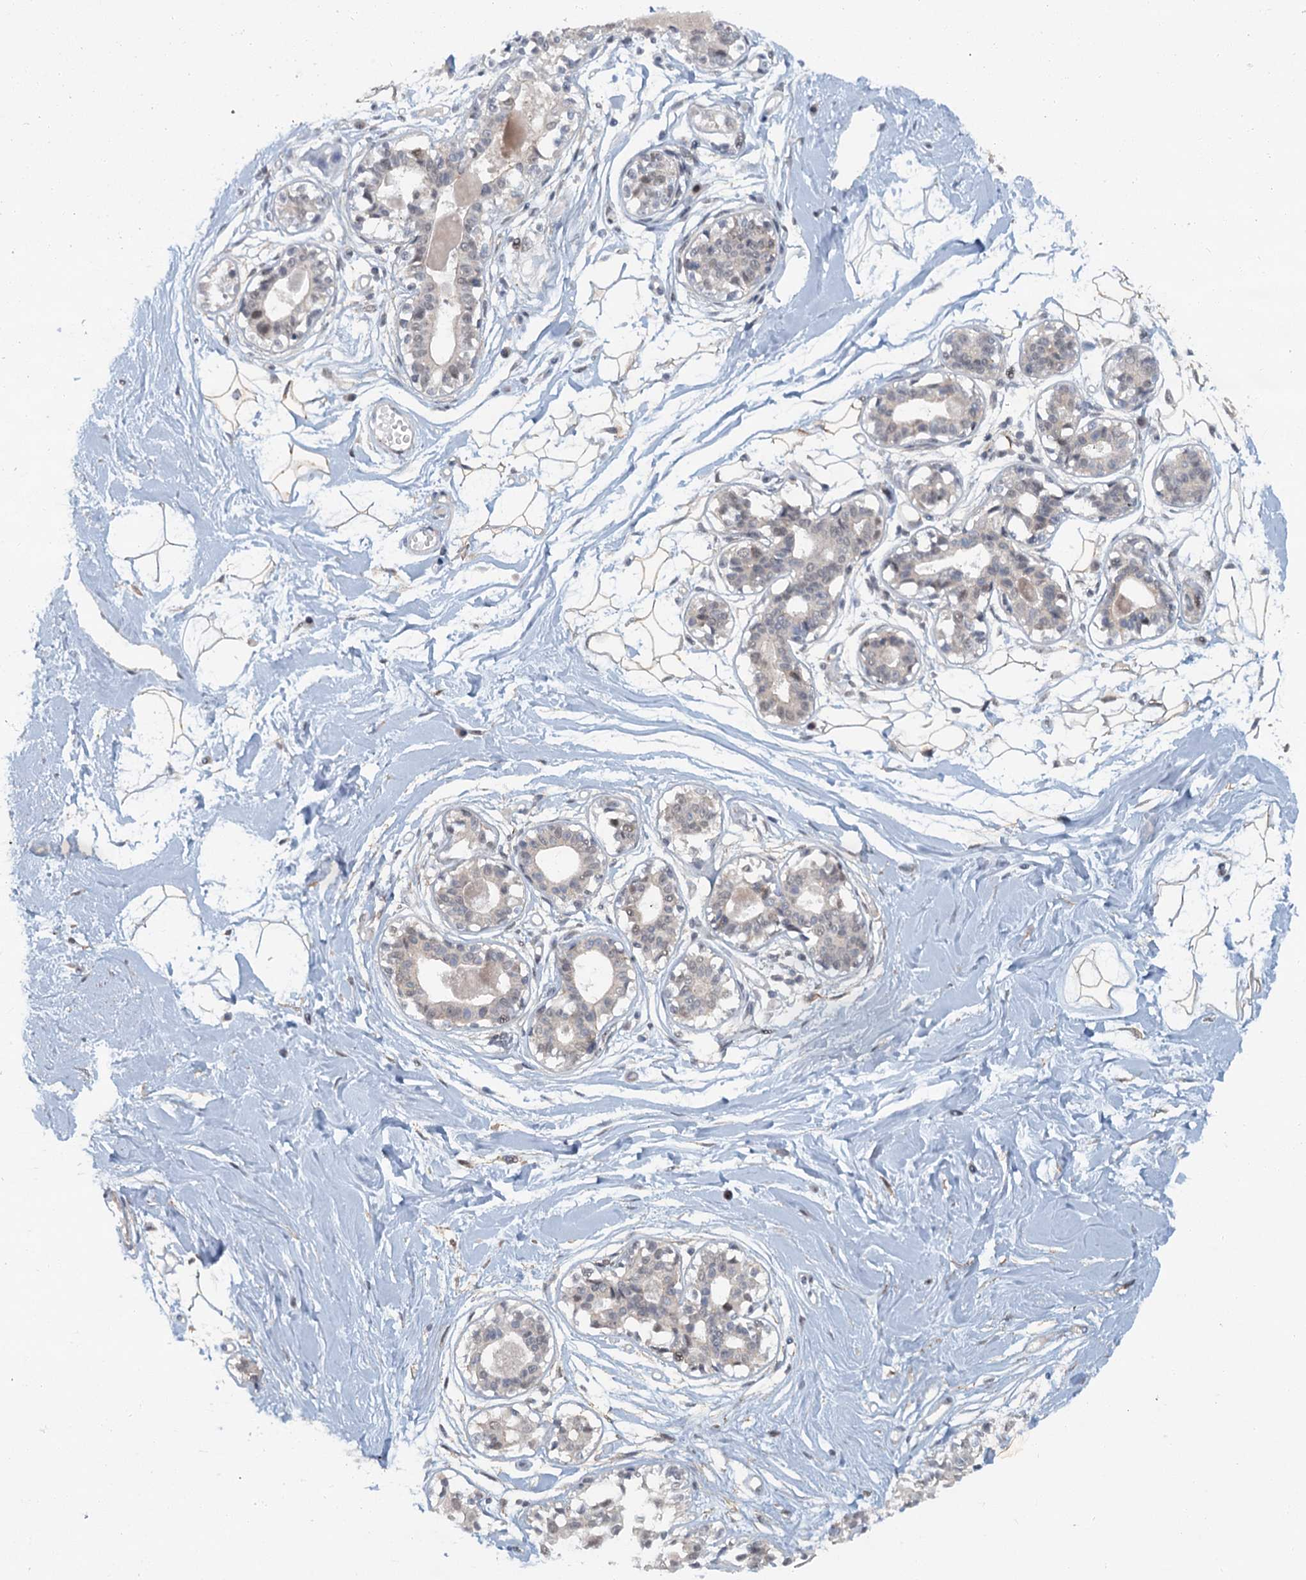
{"staining": {"intensity": "negative", "quantity": "none", "location": "none"}, "tissue": "breast", "cell_type": "Adipocytes", "image_type": "normal", "snomed": [{"axis": "morphology", "description": "Normal tissue, NOS"}, {"axis": "topography", "description": "Breast"}], "caption": "DAB immunohistochemical staining of unremarkable human breast reveals no significant expression in adipocytes. (DAB (3,3'-diaminobenzidine) immunohistochemistry (IHC) with hematoxylin counter stain).", "gene": "TAS2R42", "patient": {"sex": "female", "age": 45}}